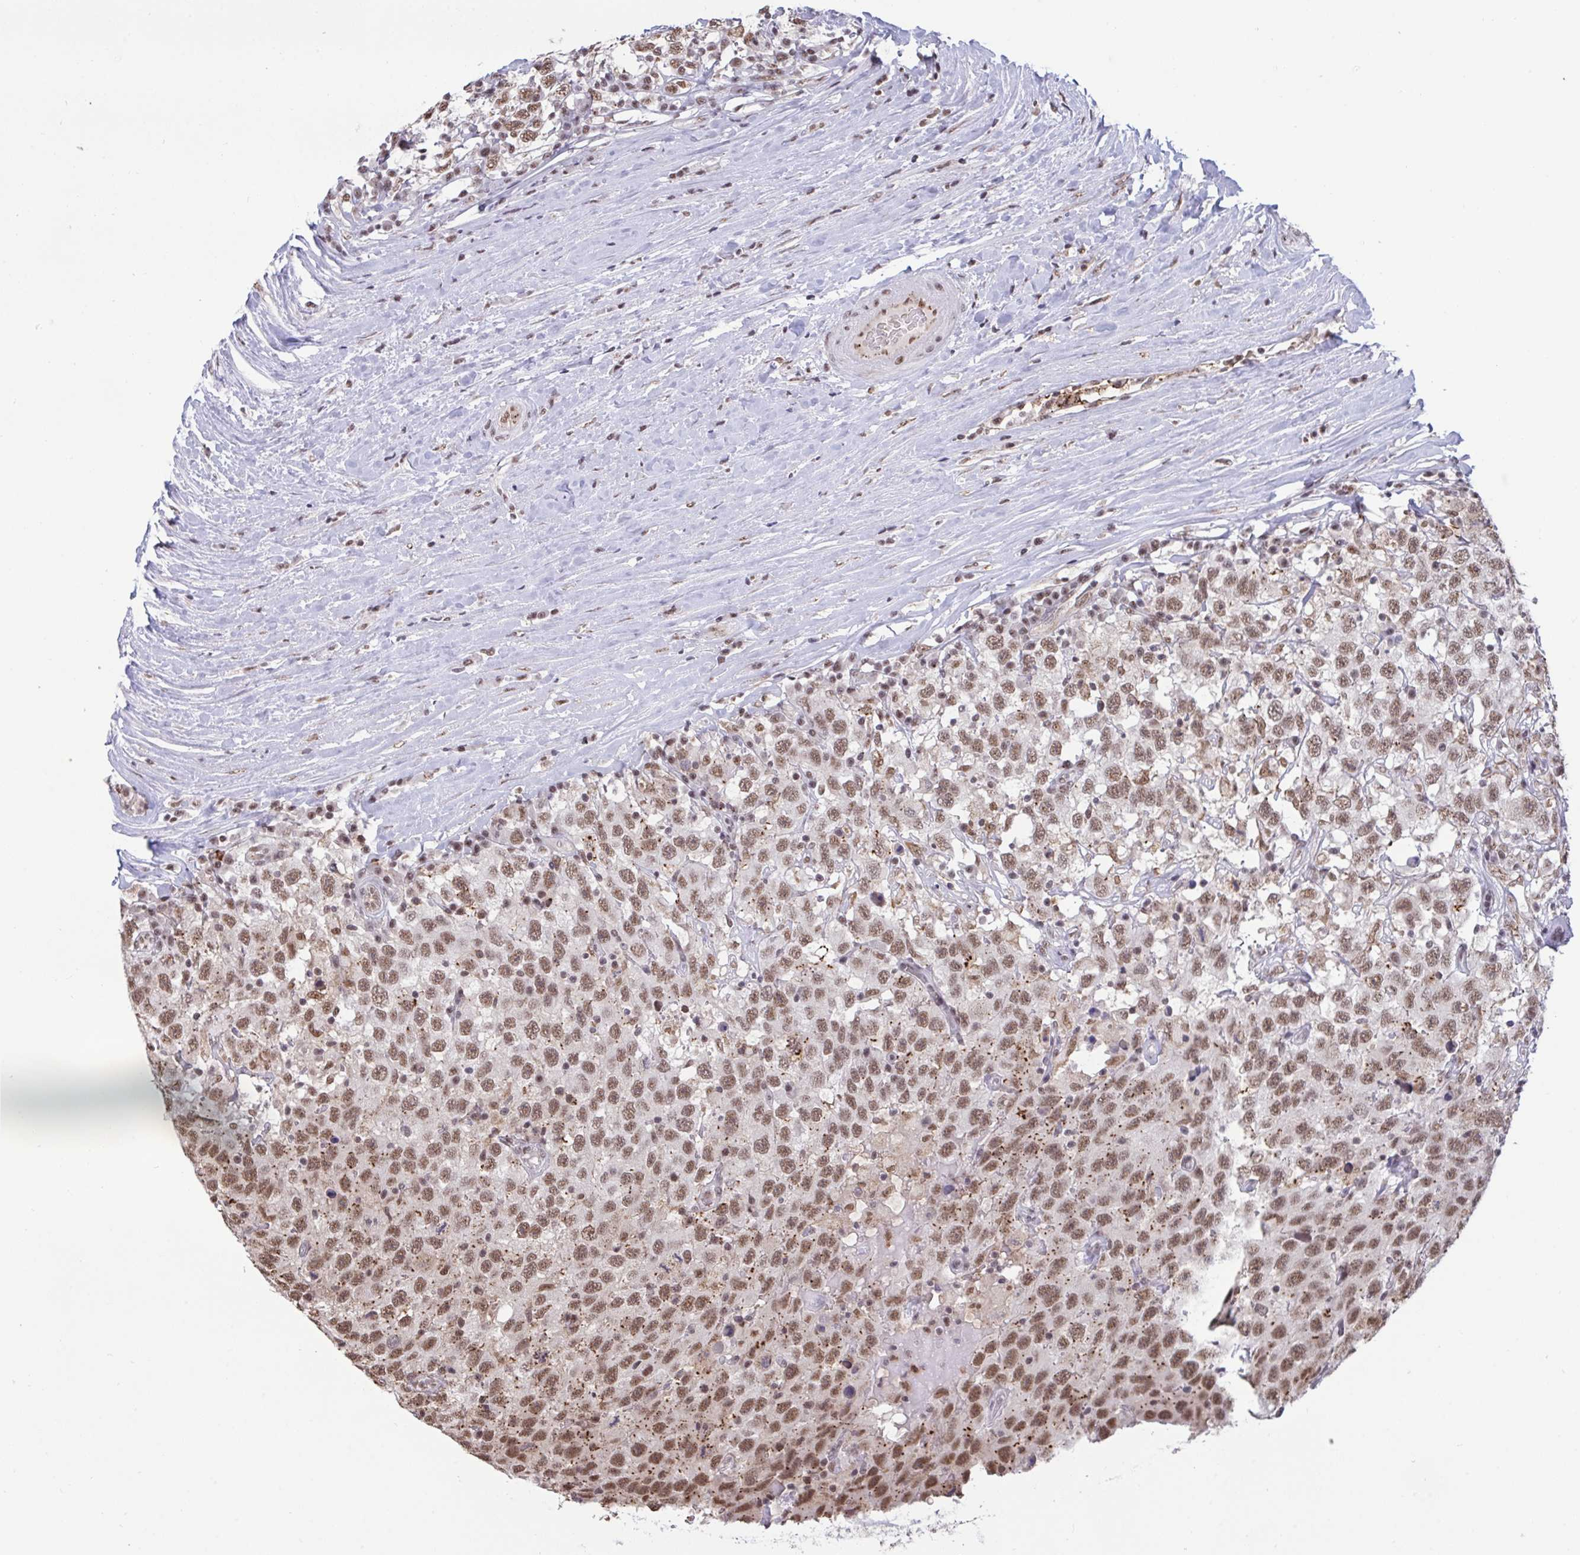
{"staining": {"intensity": "moderate", "quantity": ">75%", "location": "nuclear"}, "tissue": "testis cancer", "cell_type": "Tumor cells", "image_type": "cancer", "snomed": [{"axis": "morphology", "description": "Seminoma, NOS"}, {"axis": "topography", "description": "Testis"}], "caption": "Testis cancer was stained to show a protein in brown. There is medium levels of moderate nuclear positivity in about >75% of tumor cells. Nuclei are stained in blue.", "gene": "PUF60", "patient": {"sex": "male", "age": 41}}